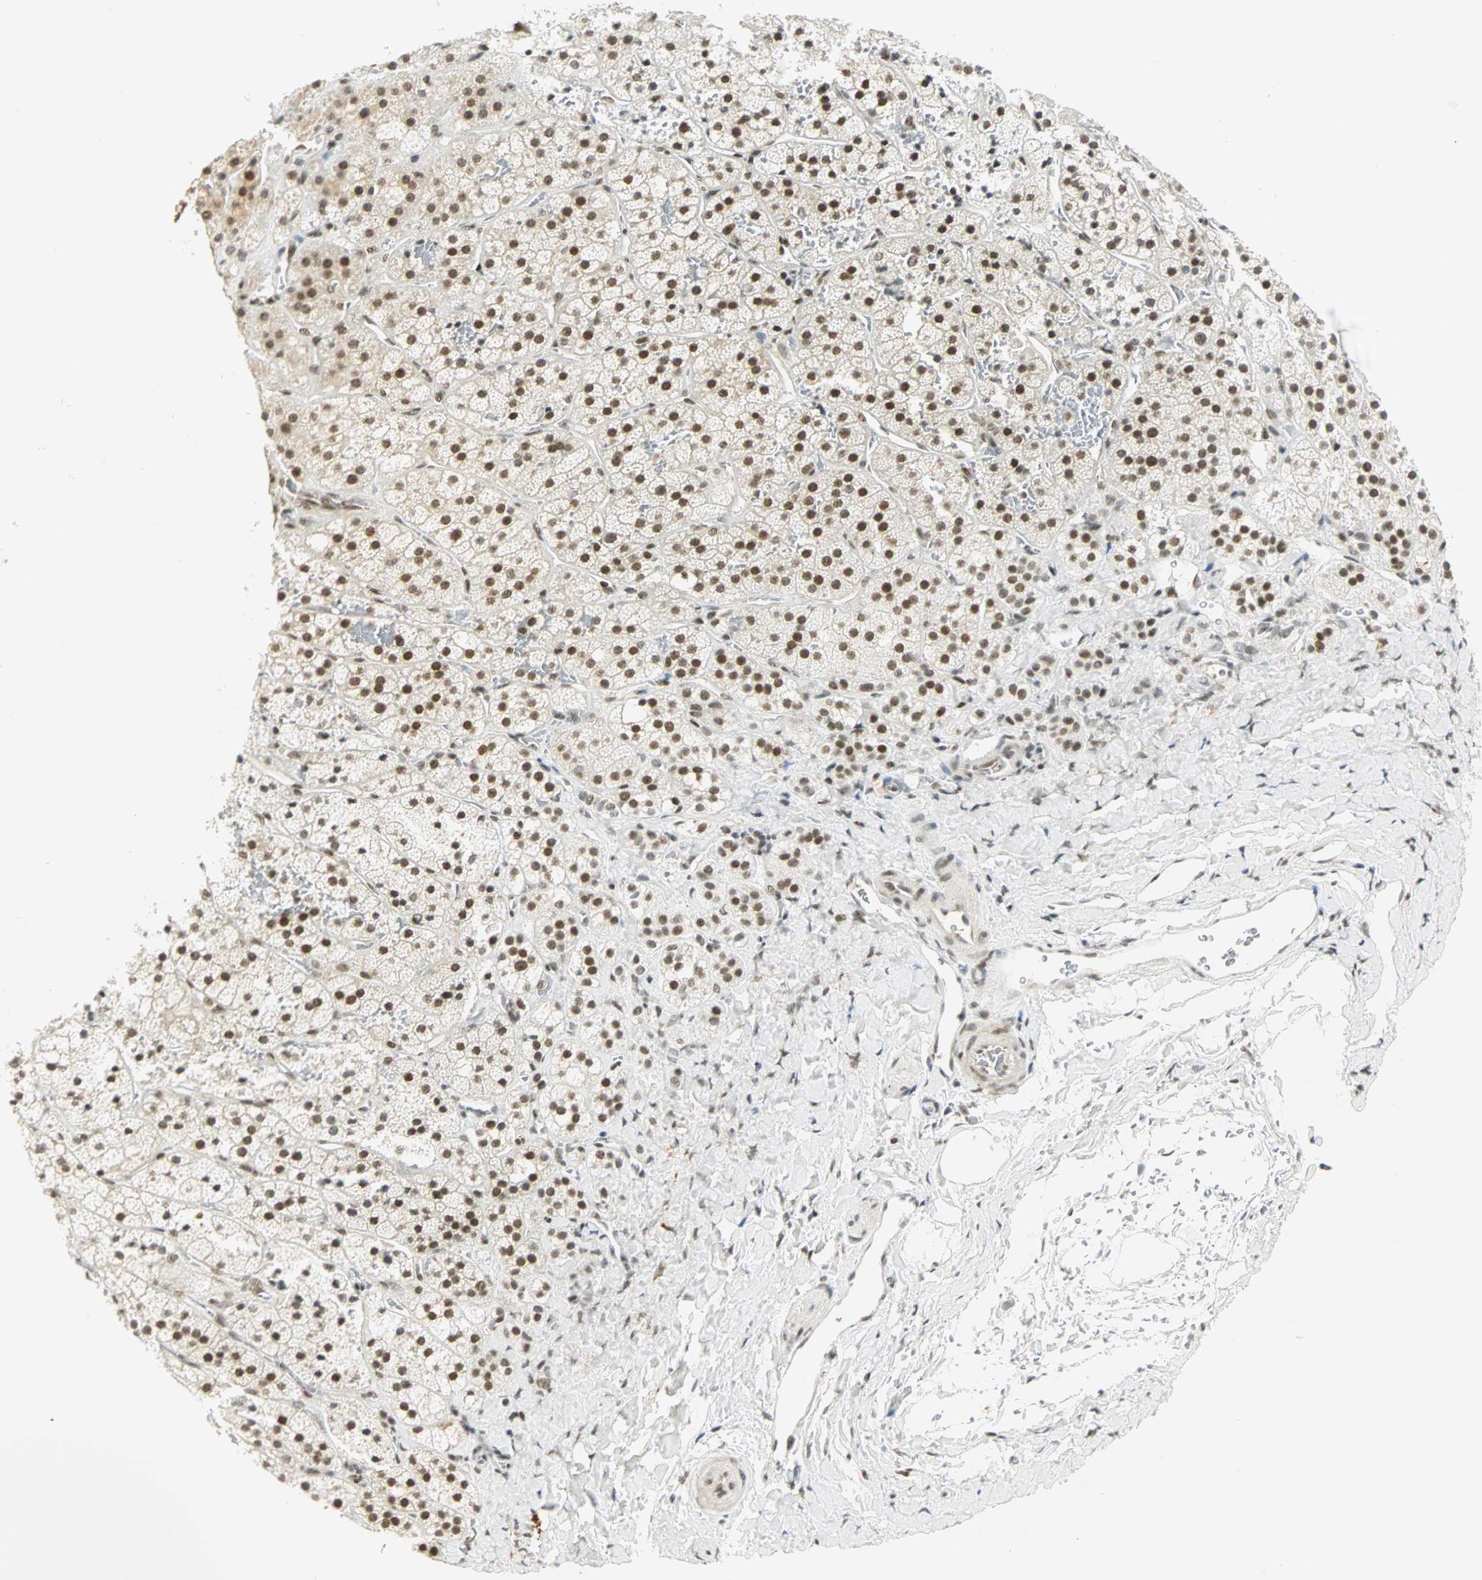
{"staining": {"intensity": "moderate", "quantity": ">75%", "location": "nuclear"}, "tissue": "adrenal gland", "cell_type": "Glandular cells", "image_type": "normal", "snomed": [{"axis": "morphology", "description": "Normal tissue, NOS"}, {"axis": "topography", "description": "Adrenal gland"}], "caption": "Immunohistochemical staining of benign adrenal gland displays moderate nuclear protein staining in approximately >75% of glandular cells. (DAB IHC with brightfield microscopy, high magnification).", "gene": "SMAD3", "patient": {"sex": "female", "age": 44}}